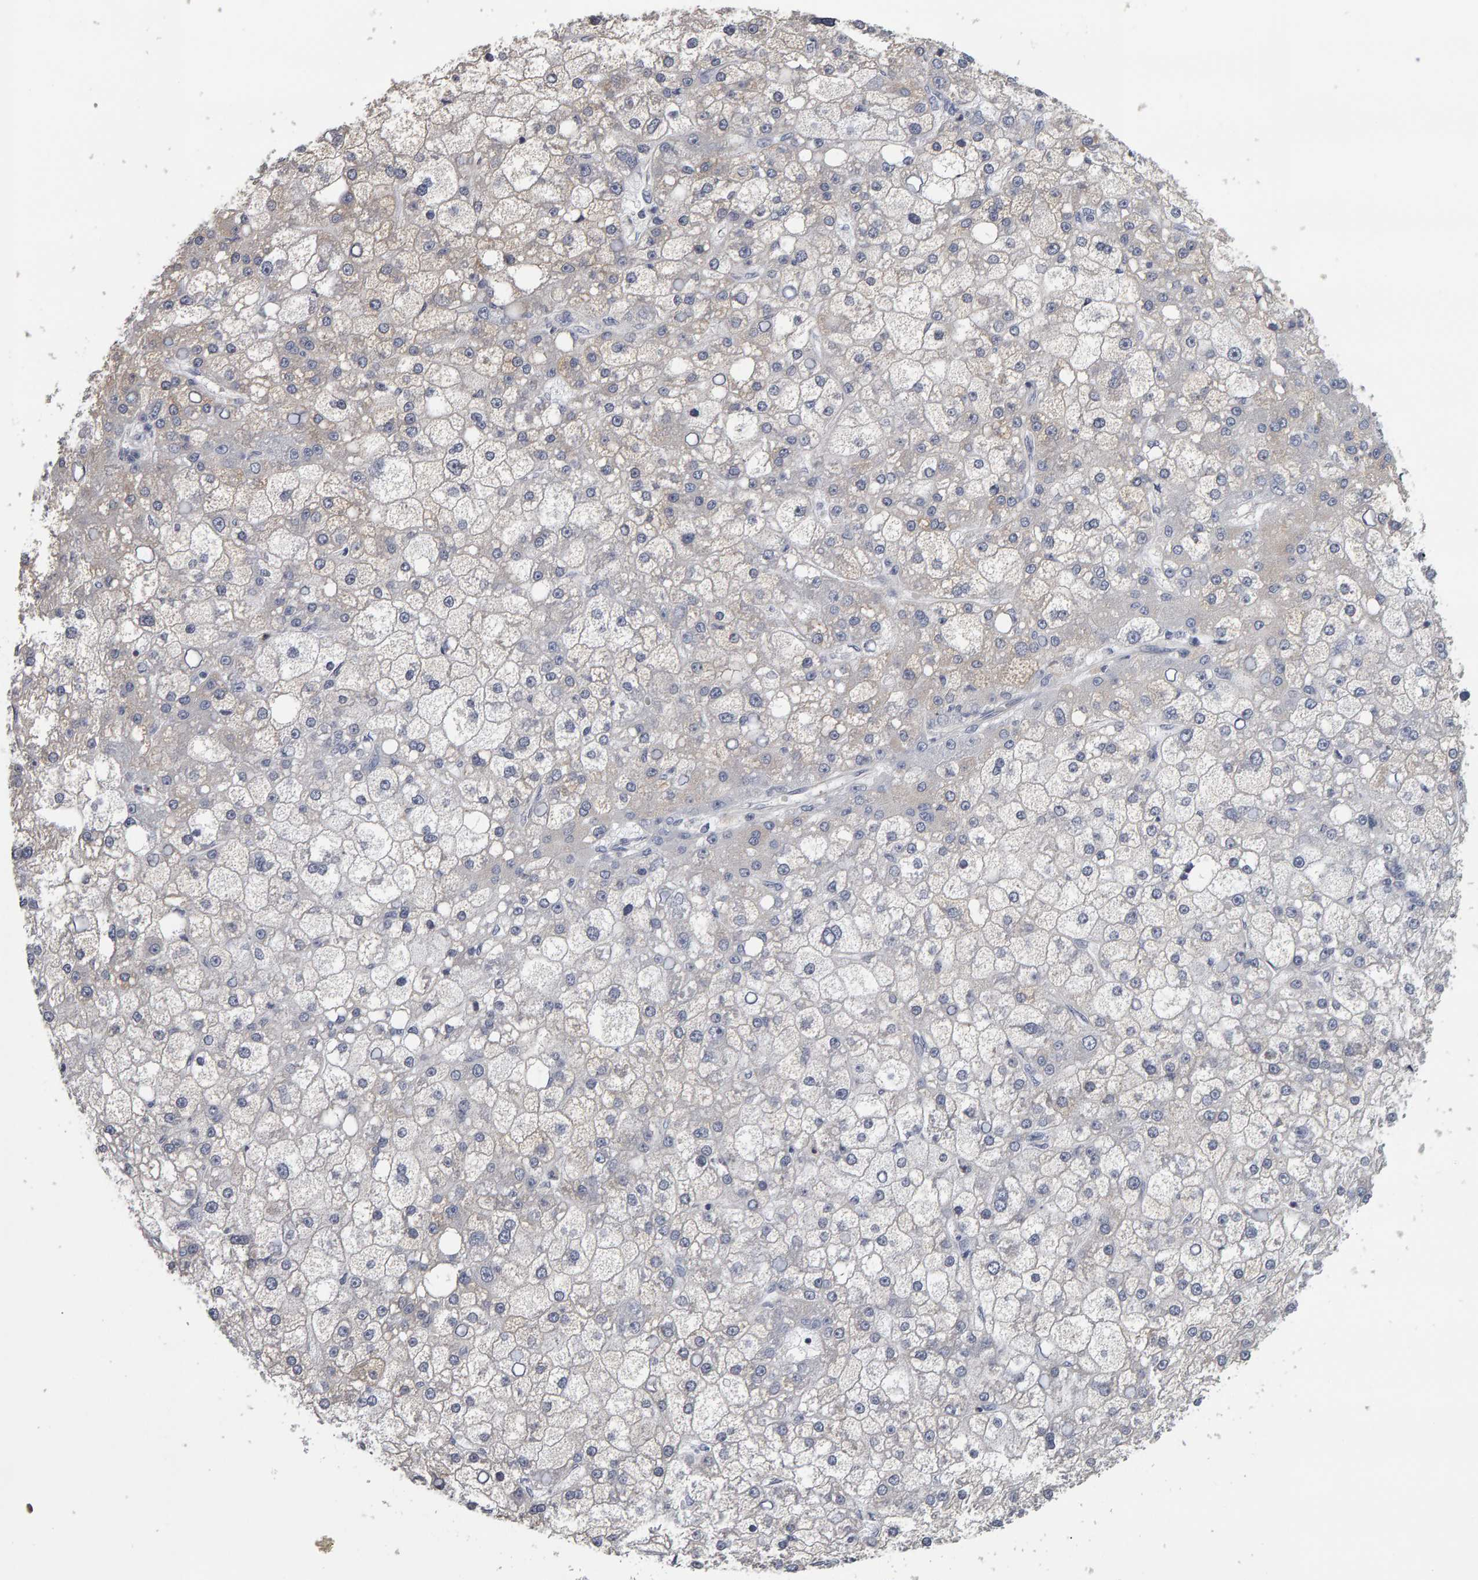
{"staining": {"intensity": "negative", "quantity": "none", "location": "none"}, "tissue": "liver cancer", "cell_type": "Tumor cells", "image_type": "cancer", "snomed": [{"axis": "morphology", "description": "Carcinoma, Hepatocellular, NOS"}, {"axis": "topography", "description": "Liver"}], "caption": "IHC image of human liver cancer (hepatocellular carcinoma) stained for a protein (brown), which displays no expression in tumor cells.", "gene": "CD38", "patient": {"sex": "male", "age": 67}}